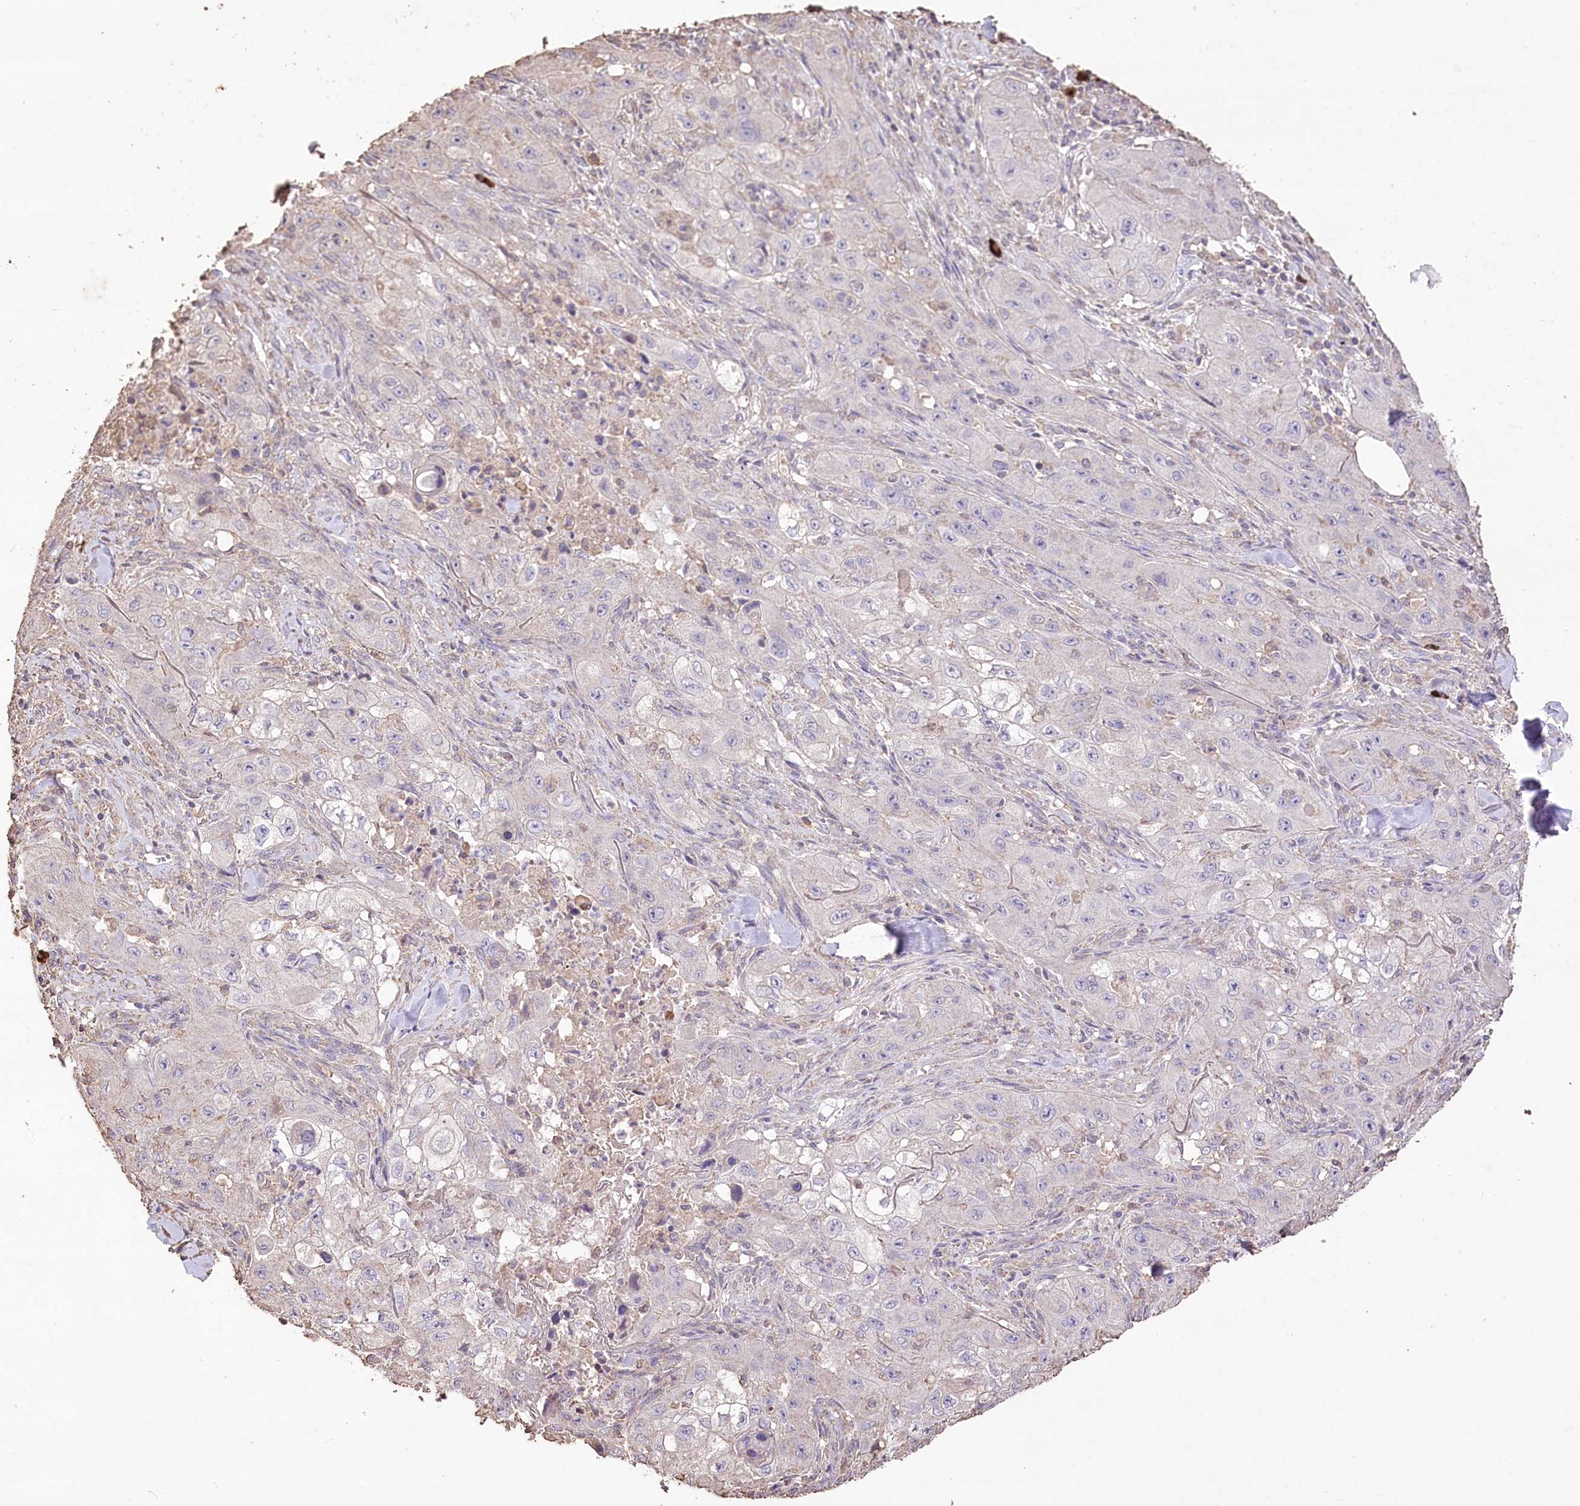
{"staining": {"intensity": "negative", "quantity": "none", "location": "none"}, "tissue": "skin cancer", "cell_type": "Tumor cells", "image_type": "cancer", "snomed": [{"axis": "morphology", "description": "Squamous cell carcinoma, NOS"}, {"axis": "topography", "description": "Skin"}, {"axis": "topography", "description": "Subcutis"}], "caption": "Tumor cells show no significant protein staining in skin squamous cell carcinoma. (Stains: DAB immunohistochemistry (IHC) with hematoxylin counter stain, Microscopy: brightfield microscopy at high magnification).", "gene": "IREB2", "patient": {"sex": "male", "age": 73}}